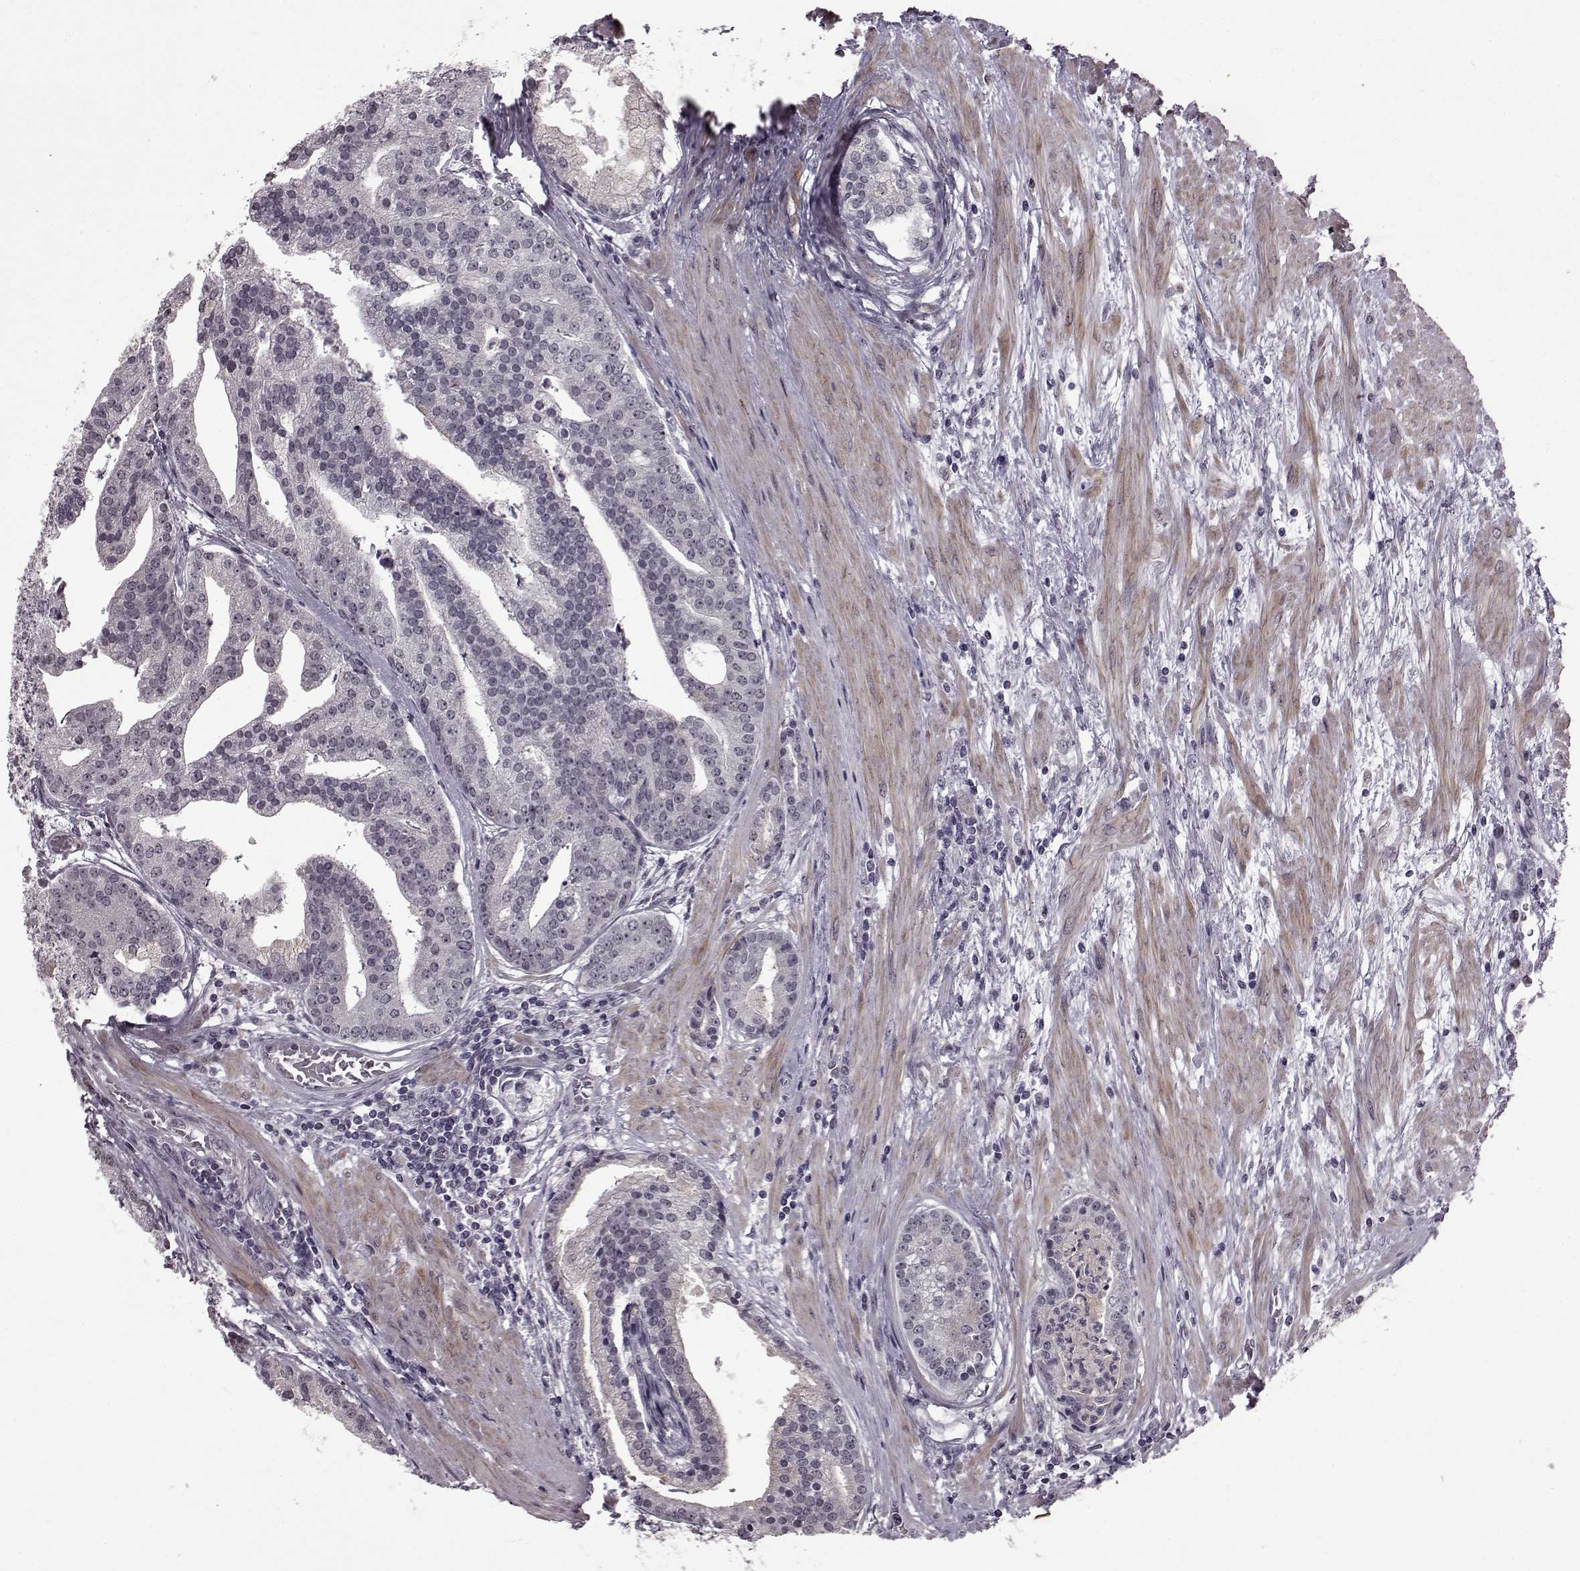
{"staining": {"intensity": "negative", "quantity": "none", "location": "none"}, "tissue": "prostate cancer", "cell_type": "Tumor cells", "image_type": "cancer", "snomed": [{"axis": "morphology", "description": "Adenocarcinoma, NOS"}, {"axis": "topography", "description": "Prostate and seminal vesicle, NOS"}, {"axis": "topography", "description": "Prostate"}], "caption": "The IHC micrograph has no significant expression in tumor cells of prostate adenocarcinoma tissue.", "gene": "SLC28A2", "patient": {"sex": "male", "age": 44}}